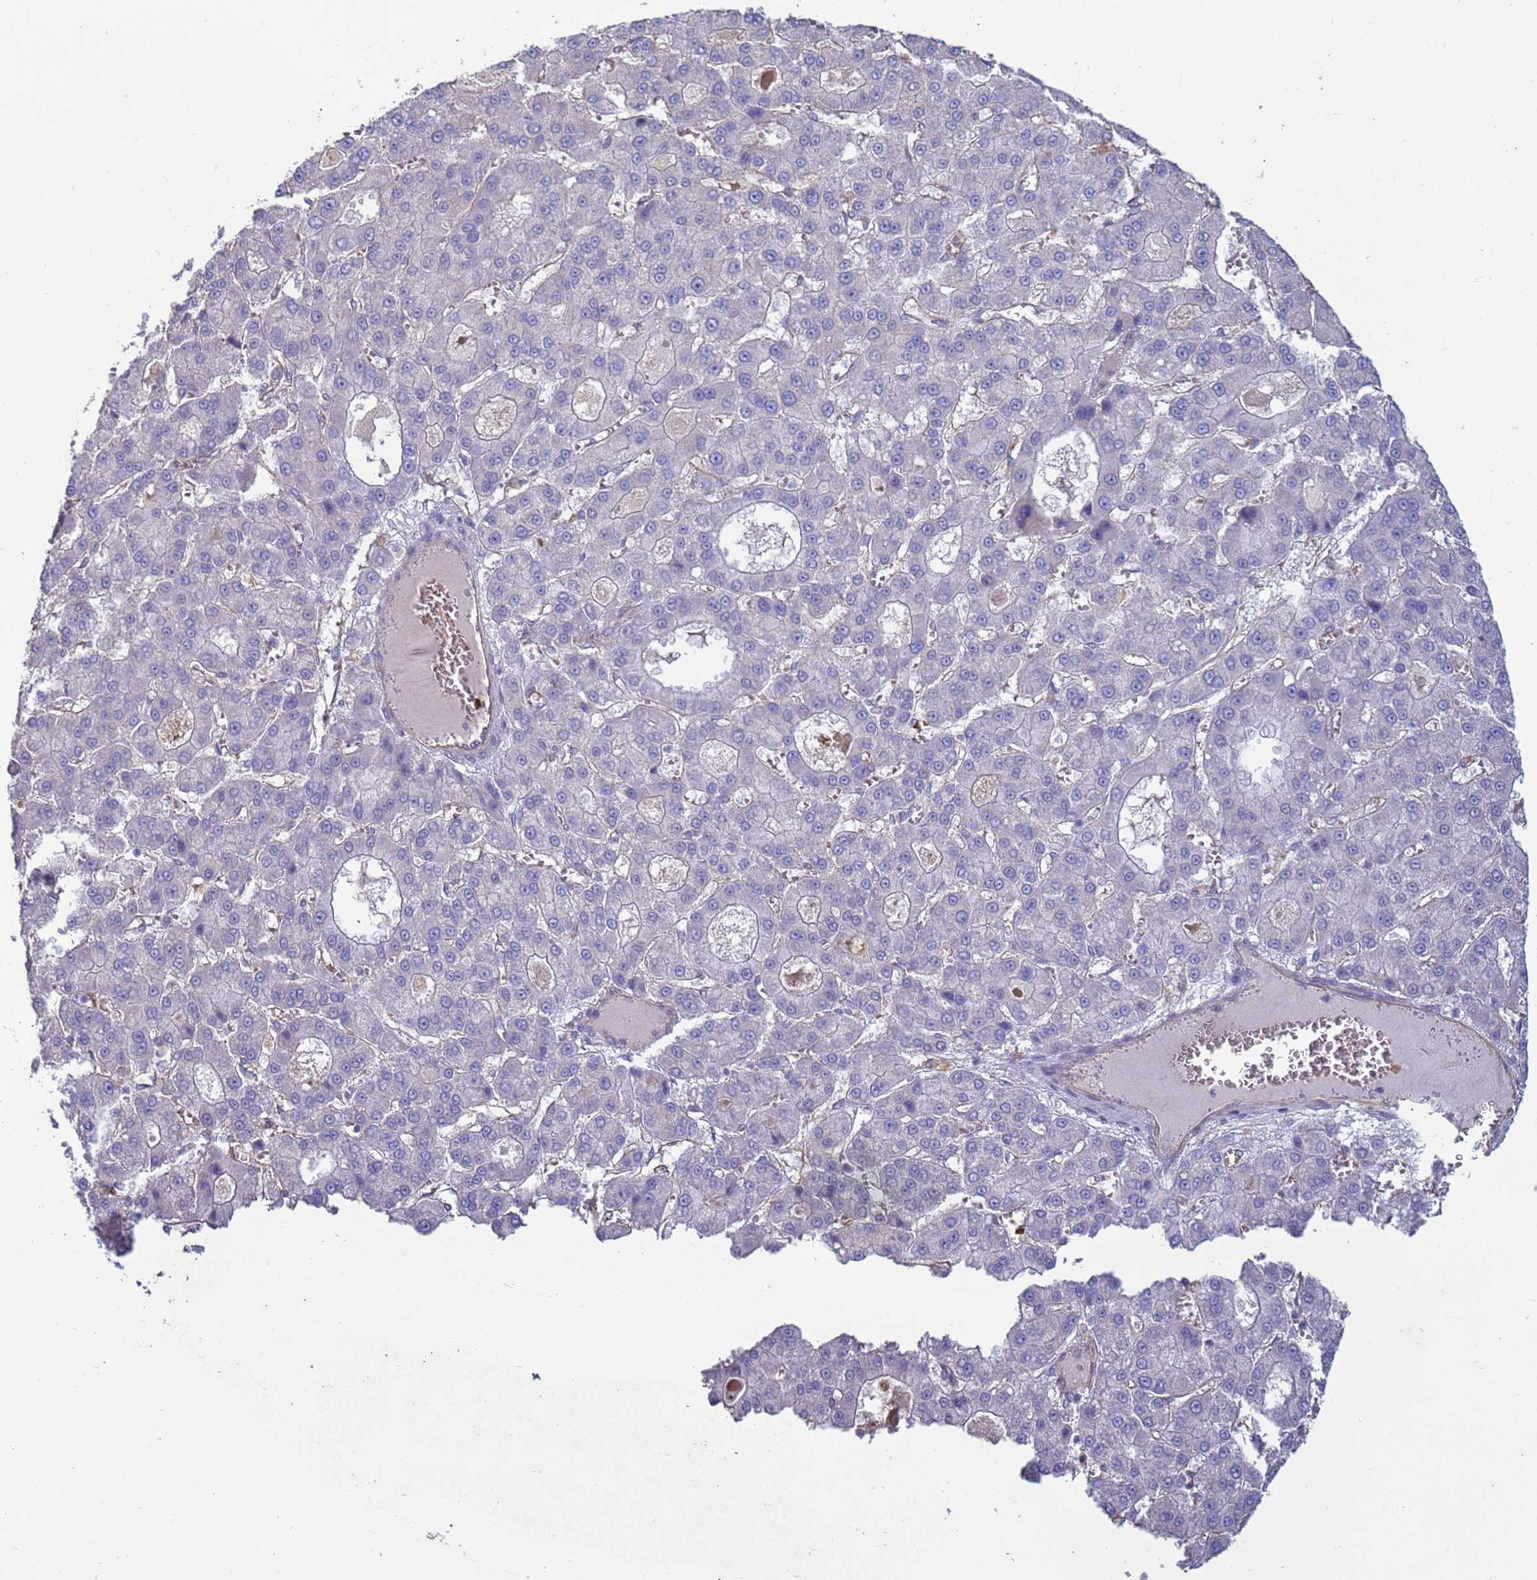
{"staining": {"intensity": "negative", "quantity": "none", "location": "none"}, "tissue": "liver cancer", "cell_type": "Tumor cells", "image_type": "cancer", "snomed": [{"axis": "morphology", "description": "Carcinoma, Hepatocellular, NOS"}, {"axis": "topography", "description": "Liver"}], "caption": "This is an immunohistochemistry histopathology image of liver cancer (hepatocellular carcinoma). There is no expression in tumor cells.", "gene": "SGIP1", "patient": {"sex": "male", "age": 70}}